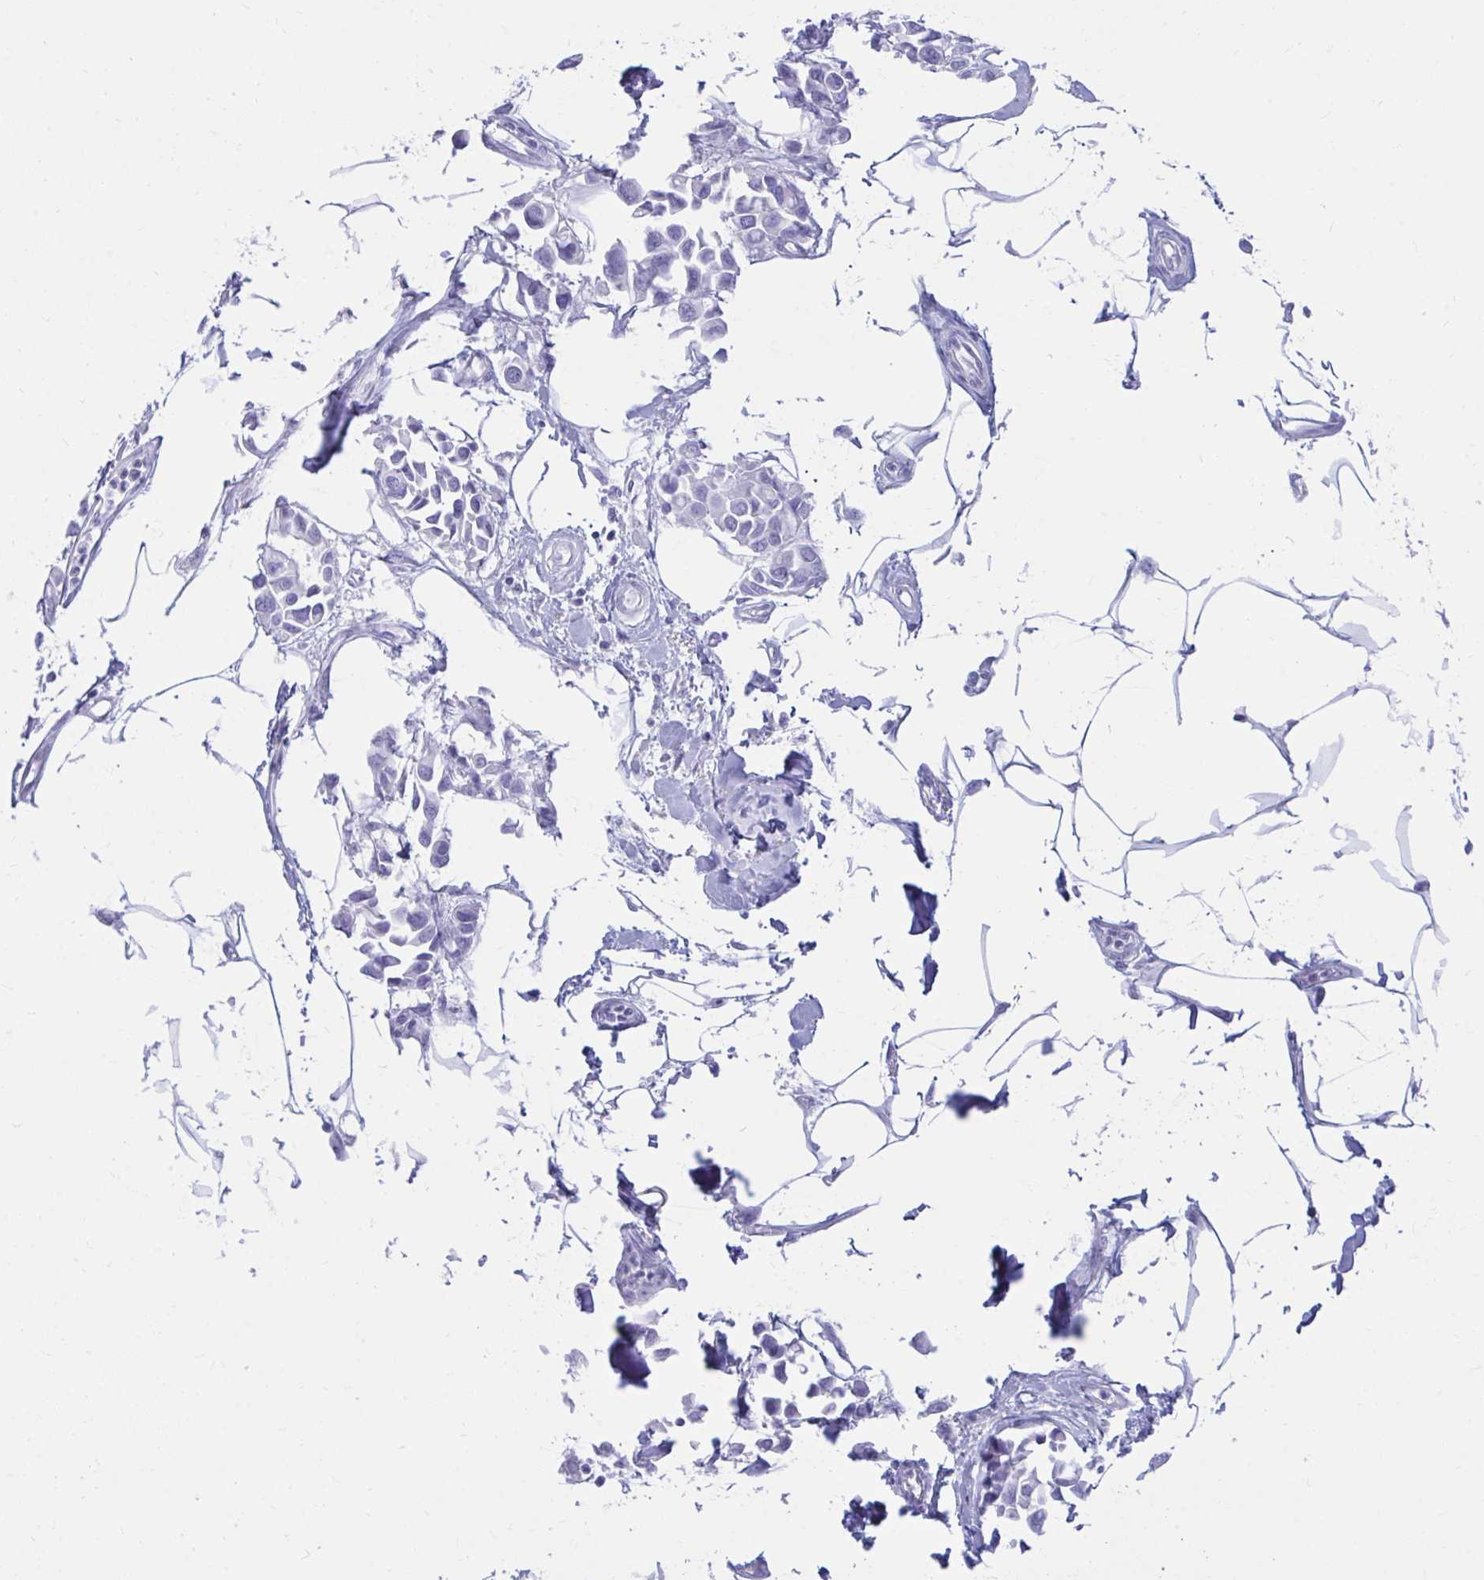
{"staining": {"intensity": "negative", "quantity": "none", "location": "none"}, "tissue": "breast cancer", "cell_type": "Tumor cells", "image_type": "cancer", "snomed": [{"axis": "morphology", "description": "Duct carcinoma"}, {"axis": "topography", "description": "Breast"}], "caption": "This micrograph is of breast invasive ductal carcinoma stained with IHC to label a protein in brown with the nuclei are counter-stained blue. There is no positivity in tumor cells.", "gene": "SHISA8", "patient": {"sex": "female", "age": 54}}